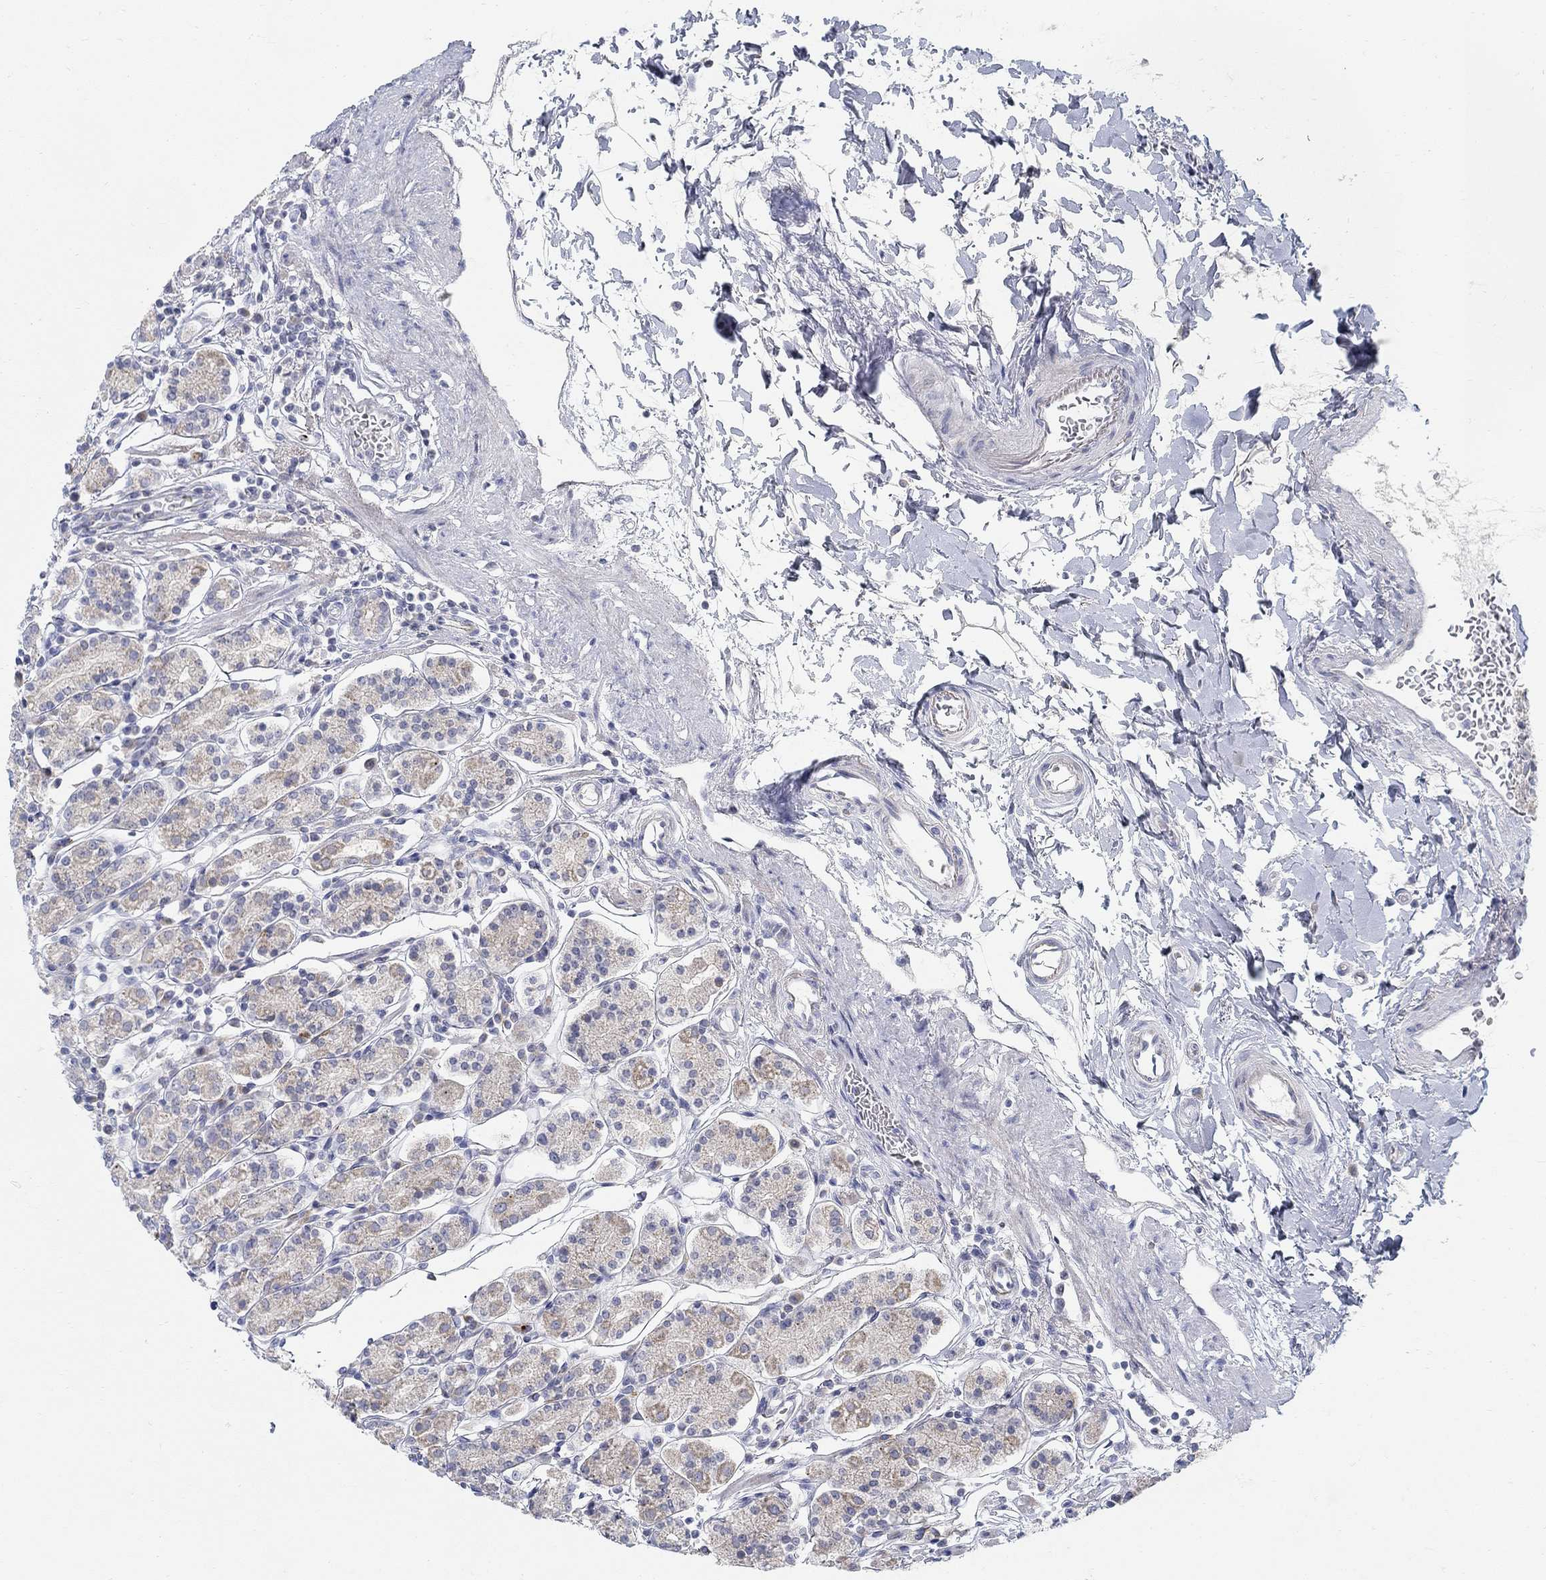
{"staining": {"intensity": "weak", "quantity": "25%-75%", "location": "cytoplasmic/membranous"}, "tissue": "stomach", "cell_type": "Glandular cells", "image_type": "normal", "snomed": [{"axis": "morphology", "description": "Normal tissue, NOS"}, {"axis": "topography", "description": "Stomach, upper"}, {"axis": "topography", "description": "Stomach"}], "caption": "Brown immunohistochemical staining in unremarkable stomach reveals weak cytoplasmic/membranous expression in approximately 25%-75% of glandular cells. Using DAB (3,3'-diaminobenzidine) (brown) and hematoxylin (blue) stains, captured at high magnification using brightfield microscopy.", "gene": "ANO7", "patient": {"sex": "male", "age": 62}}